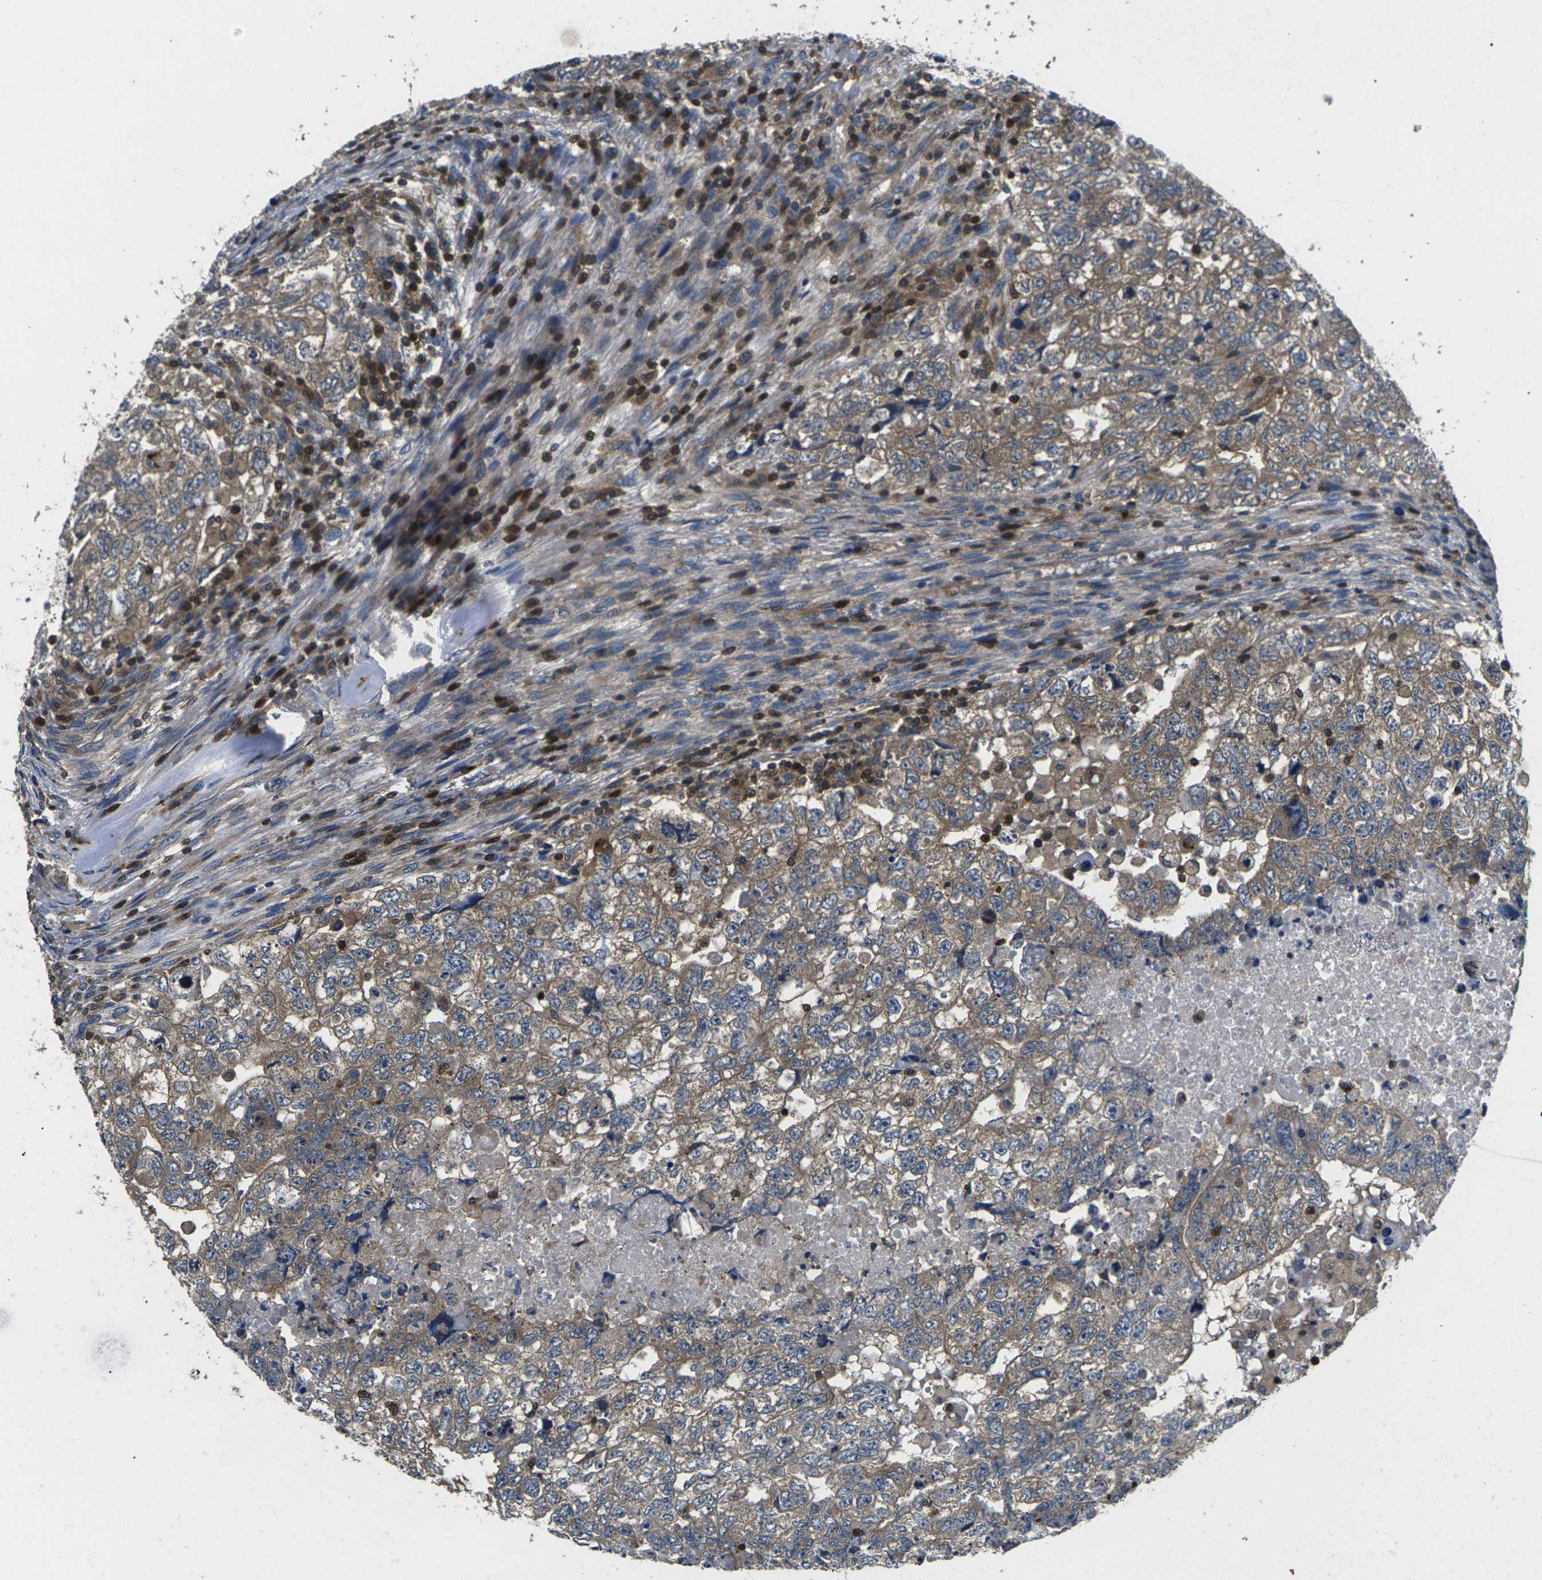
{"staining": {"intensity": "moderate", "quantity": ">75%", "location": "cytoplasmic/membranous"}, "tissue": "testis cancer", "cell_type": "Tumor cells", "image_type": "cancer", "snomed": [{"axis": "morphology", "description": "Carcinoma, Embryonal, NOS"}, {"axis": "topography", "description": "Testis"}], "caption": "An immunohistochemistry histopathology image of neoplastic tissue is shown. Protein staining in brown labels moderate cytoplasmic/membranous positivity in testis embryonal carcinoma within tumor cells.", "gene": "PLCE1", "patient": {"sex": "male", "age": 36}}